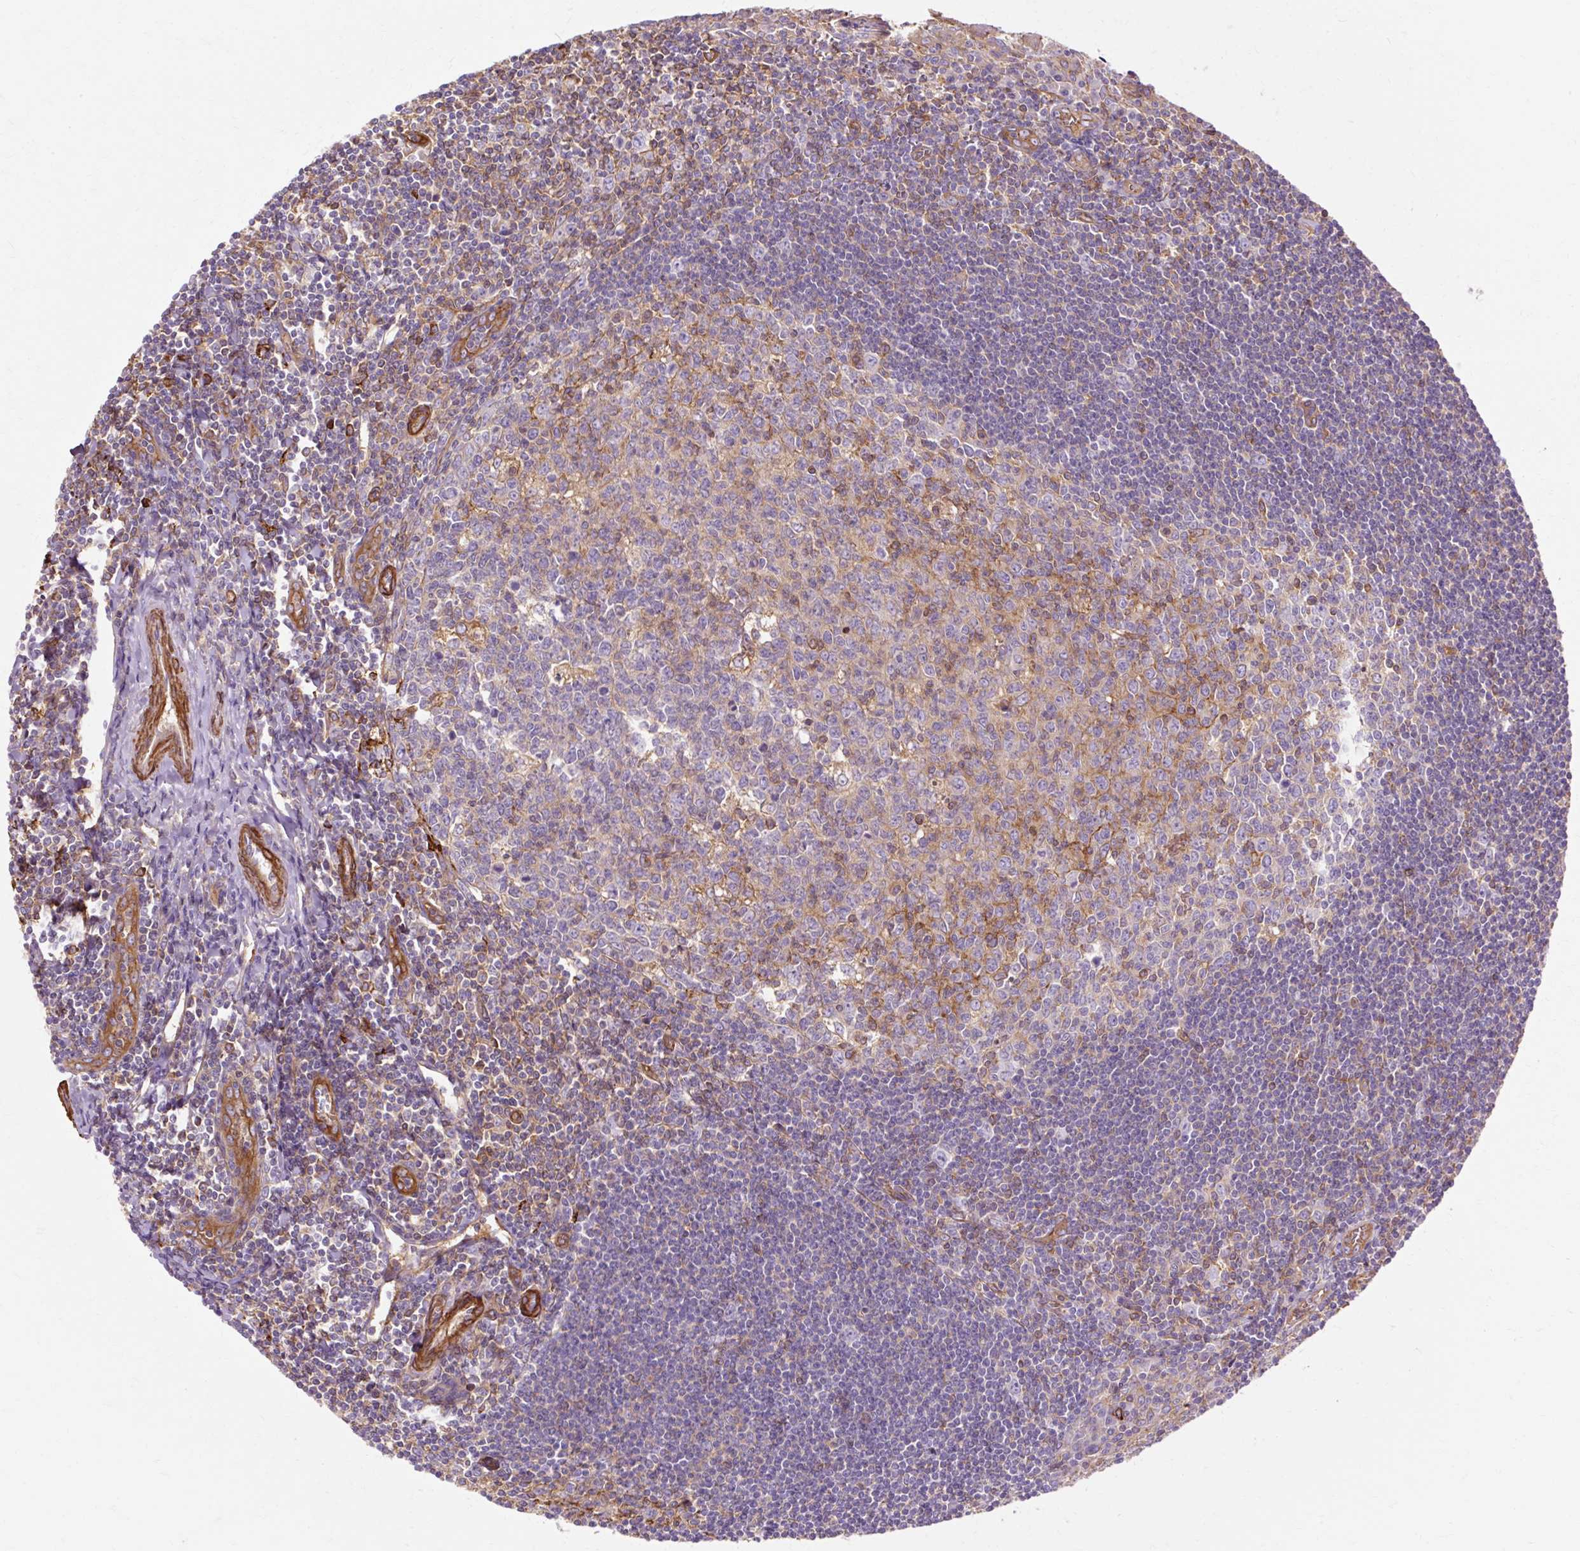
{"staining": {"intensity": "moderate", "quantity": "<25%", "location": "cytoplasmic/membranous"}, "tissue": "tonsil", "cell_type": "Germinal center cells", "image_type": "normal", "snomed": [{"axis": "morphology", "description": "Normal tissue, NOS"}, {"axis": "topography", "description": "Tonsil"}], "caption": "Immunohistochemistry (DAB (3,3'-diaminobenzidine)) staining of benign human tonsil shows moderate cytoplasmic/membranous protein staining in about <25% of germinal center cells.", "gene": "TBC1D2B", "patient": {"sex": "male", "age": 27}}